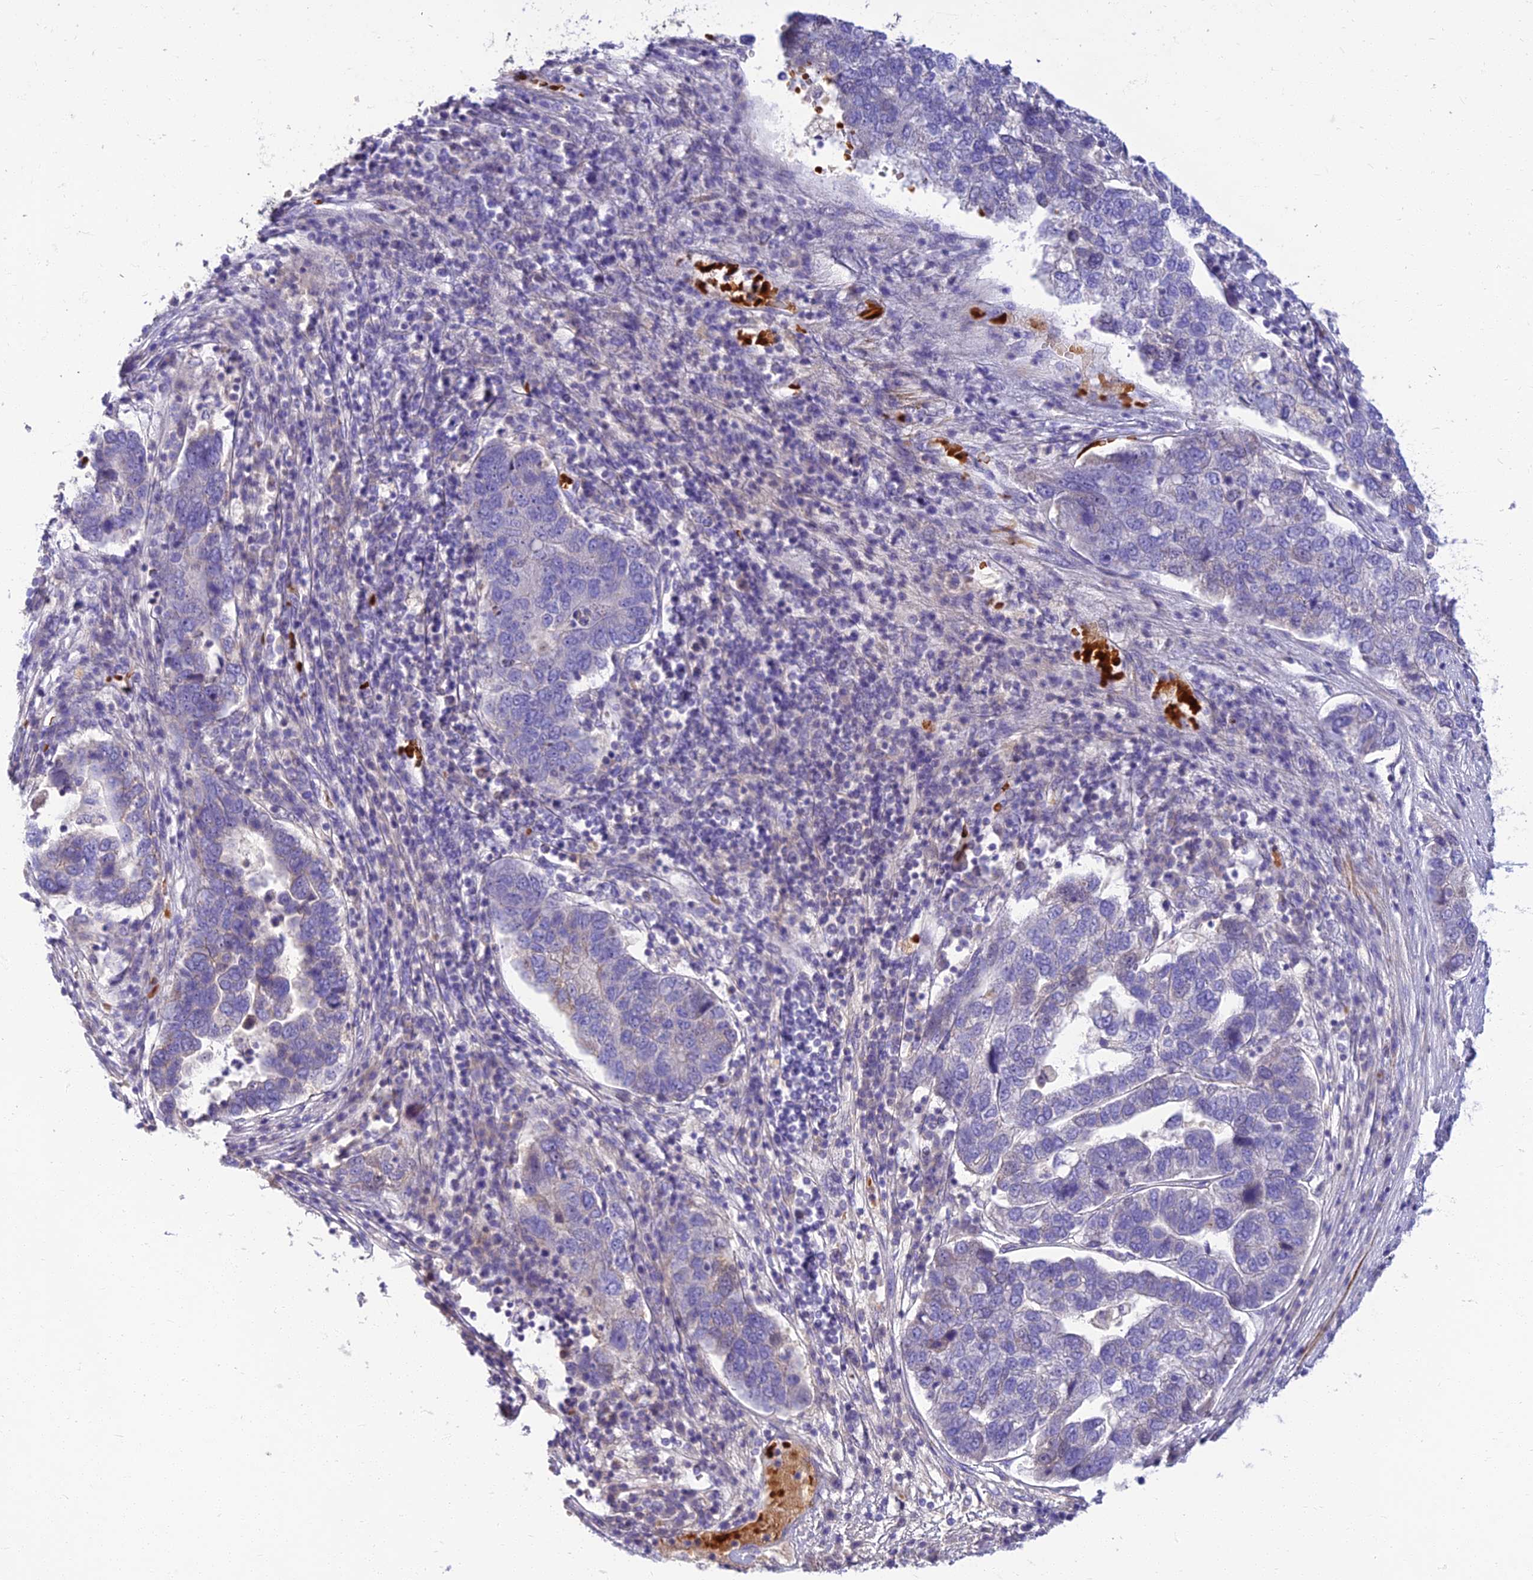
{"staining": {"intensity": "negative", "quantity": "none", "location": "none"}, "tissue": "pancreatic cancer", "cell_type": "Tumor cells", "image_type": "cancer", "snomed": [{"axis": "morphology", "description": "Adenocarcinoma, NOS"}, {"axis": "topography", "description": "Pancreas"}], "caption": "Pancreatic adenocarcinoma was stained to show a protein in brown. There is no significant staining in tumor cells. (DAB (3,3'-diaminobenzidine) immunohistochemistry (IHC) with hematoxylin counter stain).", "gene": "CLIP4", "patient": {"sex": "female", "age": 61}}